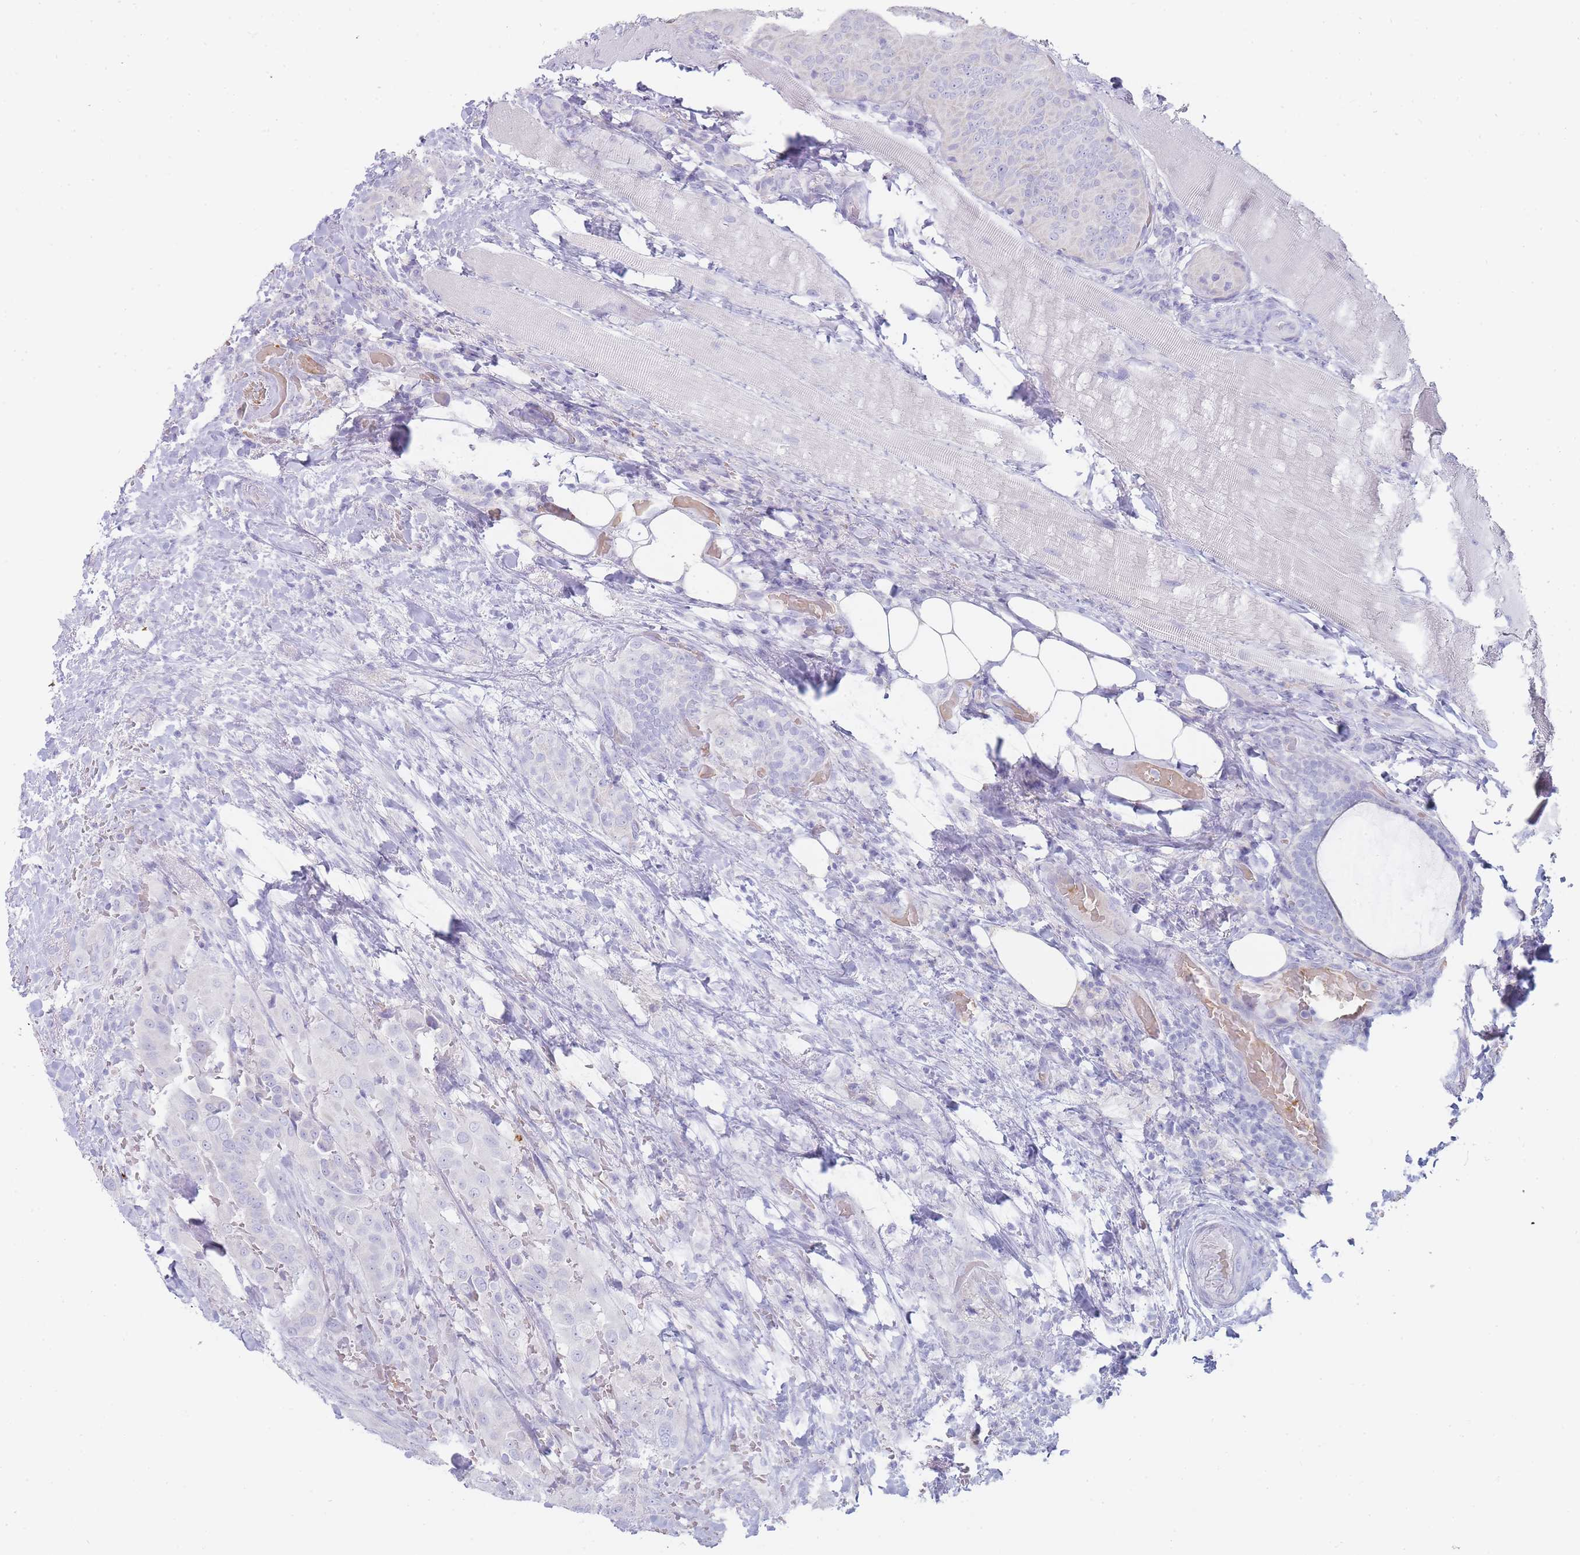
{"staining": {"intensity": "negative", "quantity": "none", "location": "none"}, "tissue": "thyroid cancer", "cell_type": "Tumor cells", "image_type": "cancer", "snomed": [{"axis": "morphology", "description": "Papillary adenocarcinoma, NOS"}, {"axis": "topography", "description": "Thyroid gland"}], "caption": "A high-resolution micrograph shows immunohistochemistry (IHC) staining of thyroid cancer (papillary adenocarcinoma), which shows no significant positivity in tumor cells.", "gene": "HBG2", "patient": {"sex": "male", "age": 61}}